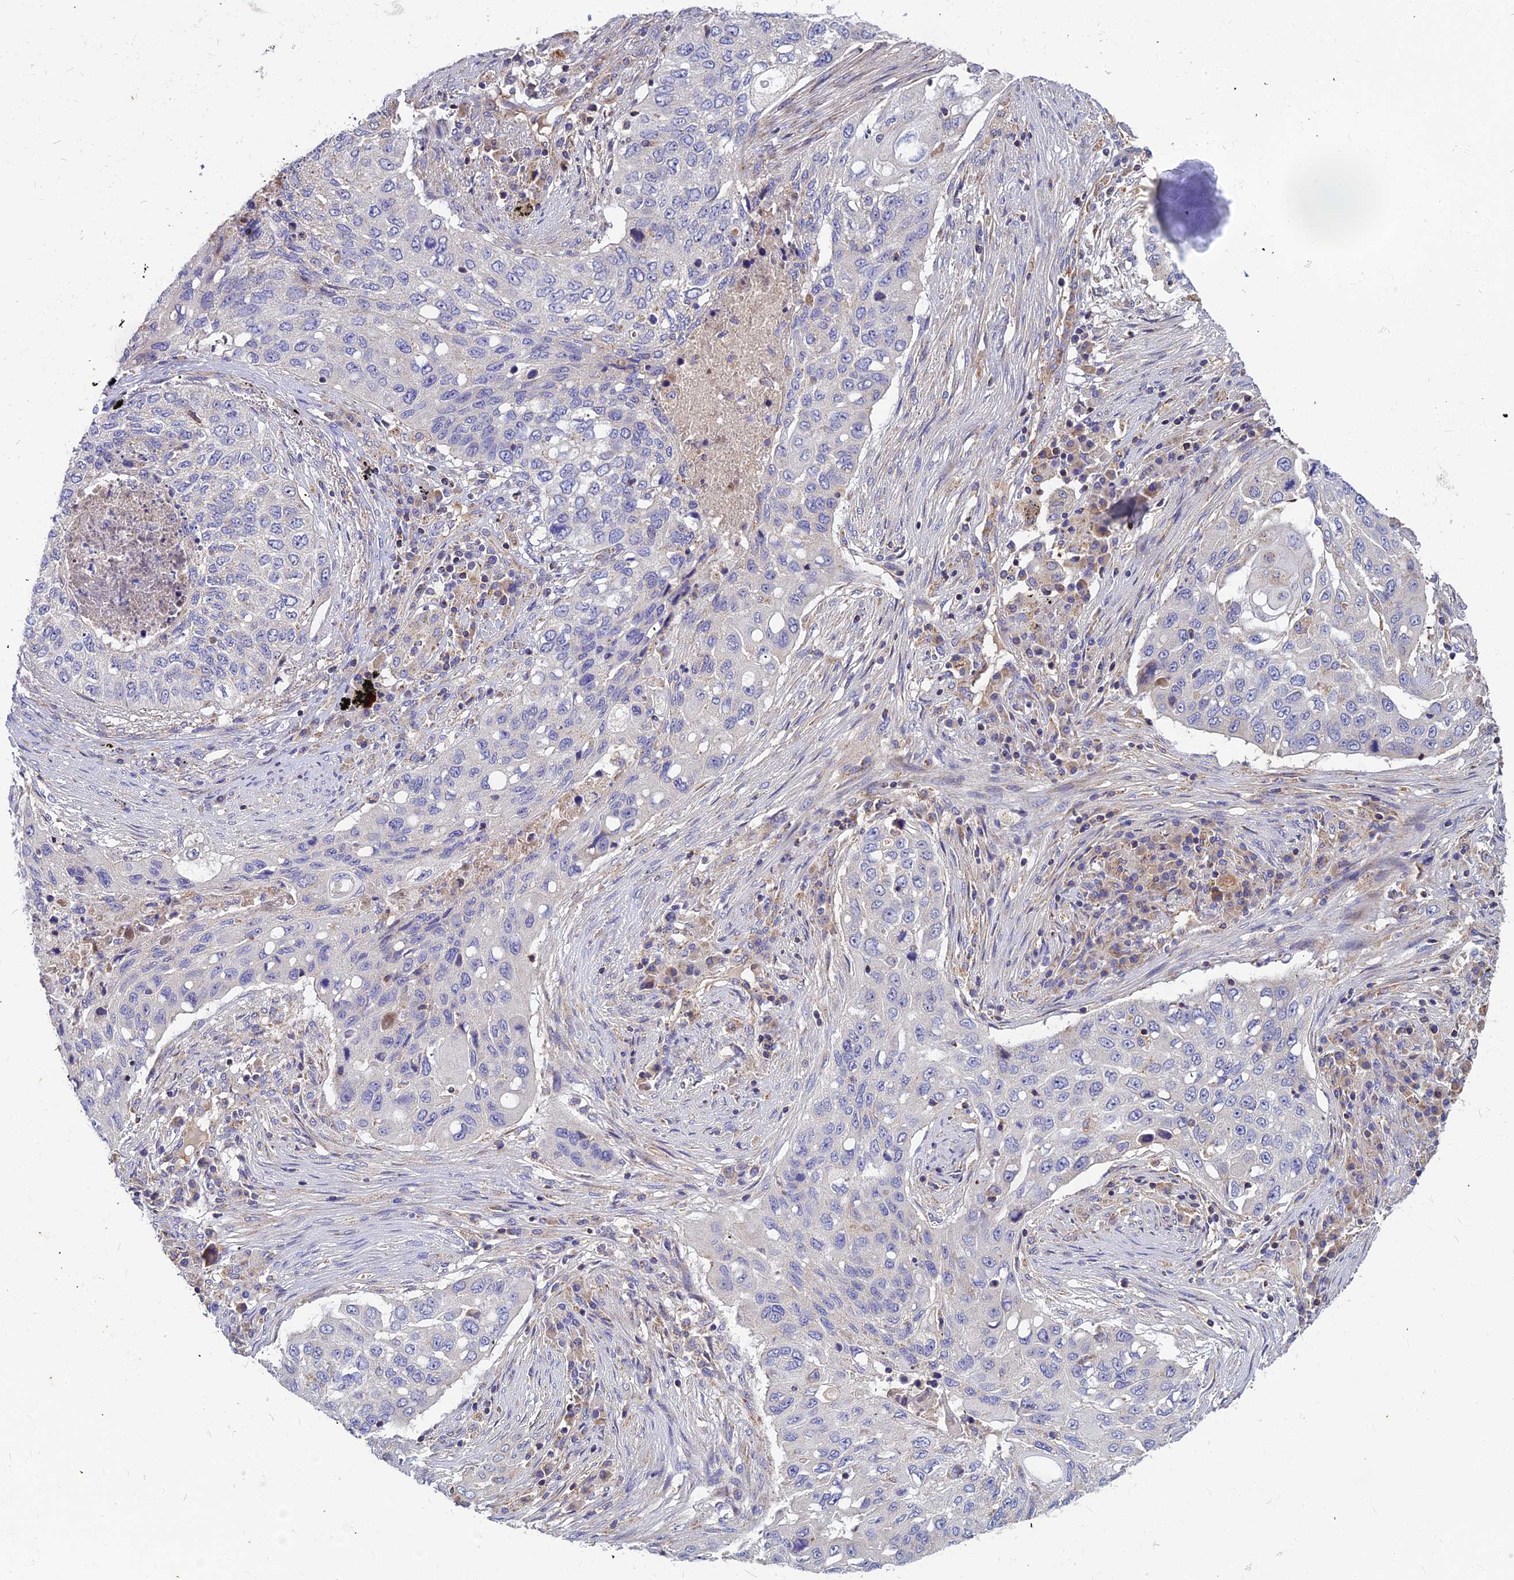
{"staining": {"intensity": "negative", "quantity": "none", "location": "none"}, "tissue": "lung cancer", "cell_type": "Tumor cells", "image_type": "cancer", "snomed": [{"axis": "morphology", "description": "Squamous cell carcinoma, NOS"}, {"axis": "topography", "description": "Lung"}], "caption": "This histopathology image is of lung cancer stained with immunohistochemistry to label a protein in brown with the nuclei are counter-stained blue. There is no staining in tumor cells.", "gene": "ASPHD1", "patient": {"sex": "female", "age": 63}}